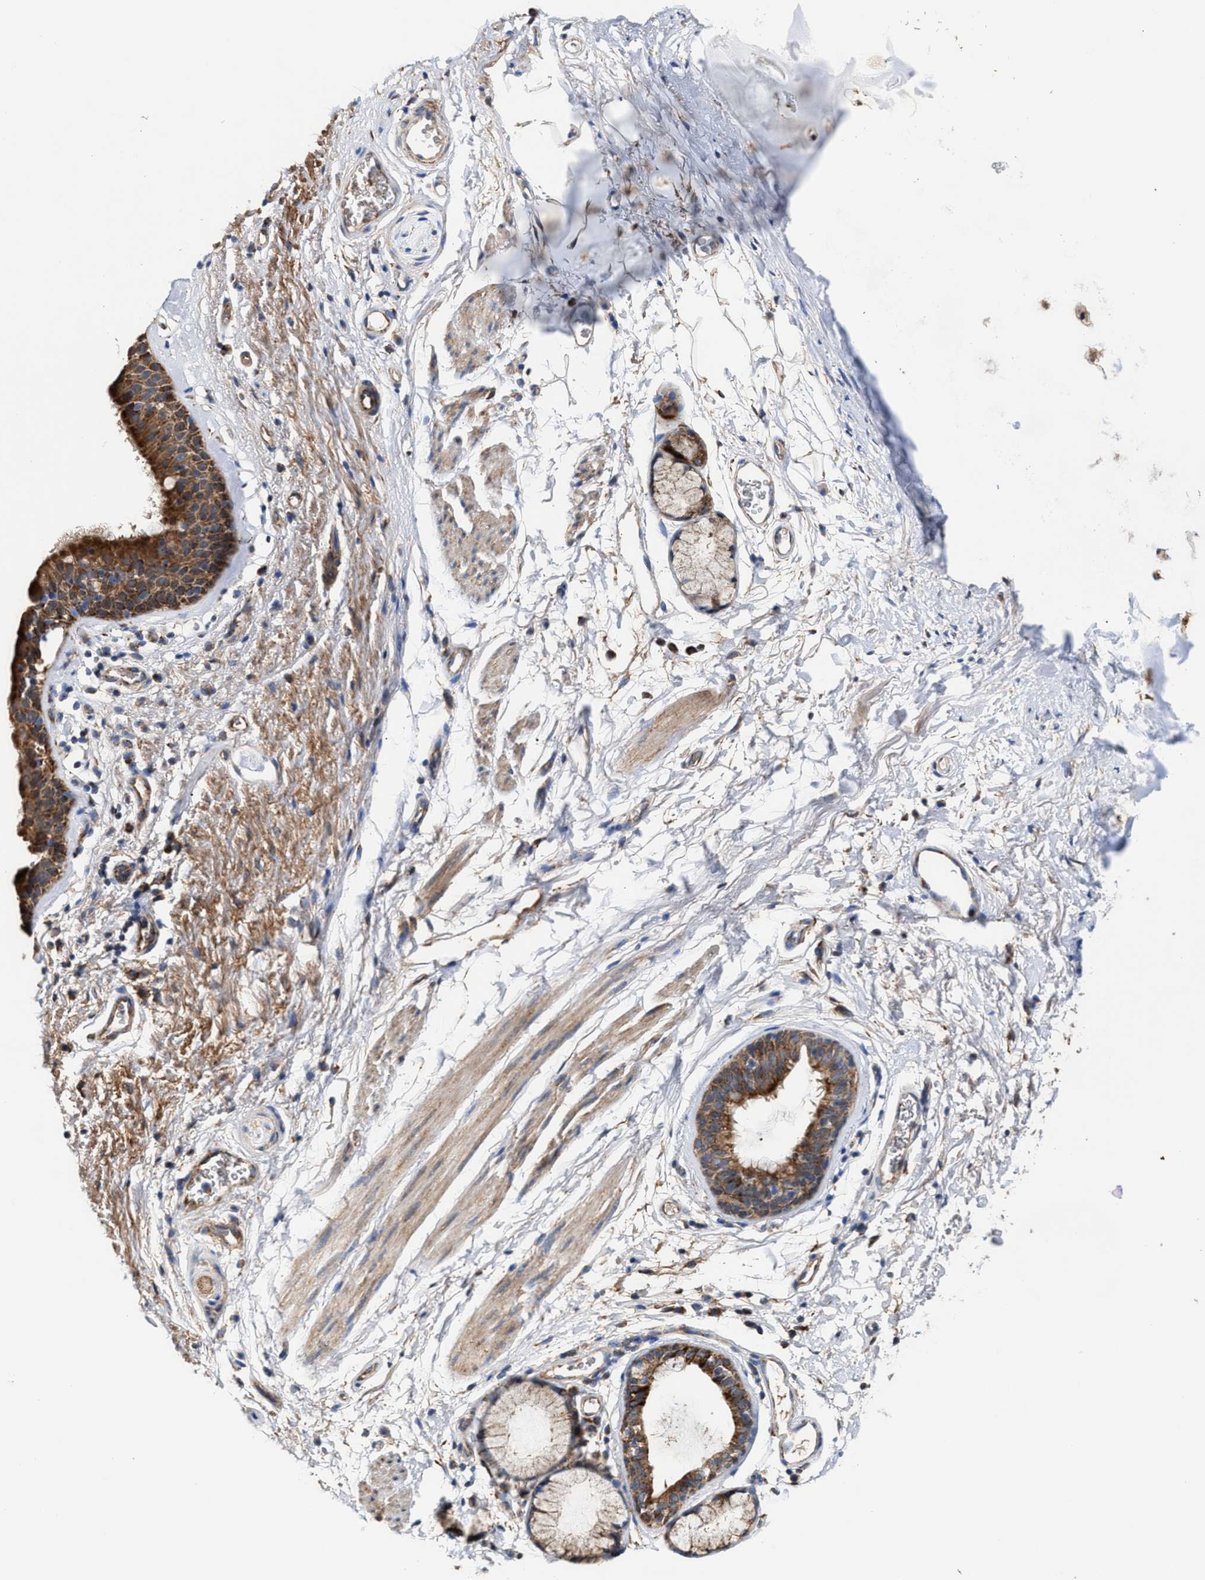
{"staining": {"intensity": "strong", "quantity": ">75%", "location": "cytoplasmic/membranous"}, "tissue": "bronchus", "cell_type": "Respiratory epithelial cells", "image_type": "normal", "snomed": [{"axis": "morphology", "description": "Normal tissue, NOS"}, {"axis": "topography", "description": "Cartilage tissue"}, {"axis": "topography", "description": "Bronchus"}], "caption": "This micrograph demonstrates unremarkable bronchus stained with immunohistochemistry to label a protein in brown. The cytoplasmic/membranous of respiratory epithelial cells show strong positivity for the protein. Nuclei are counter-stained blue.", "gene": "MECR", "patient": {"sex": "female", "age": 53}}